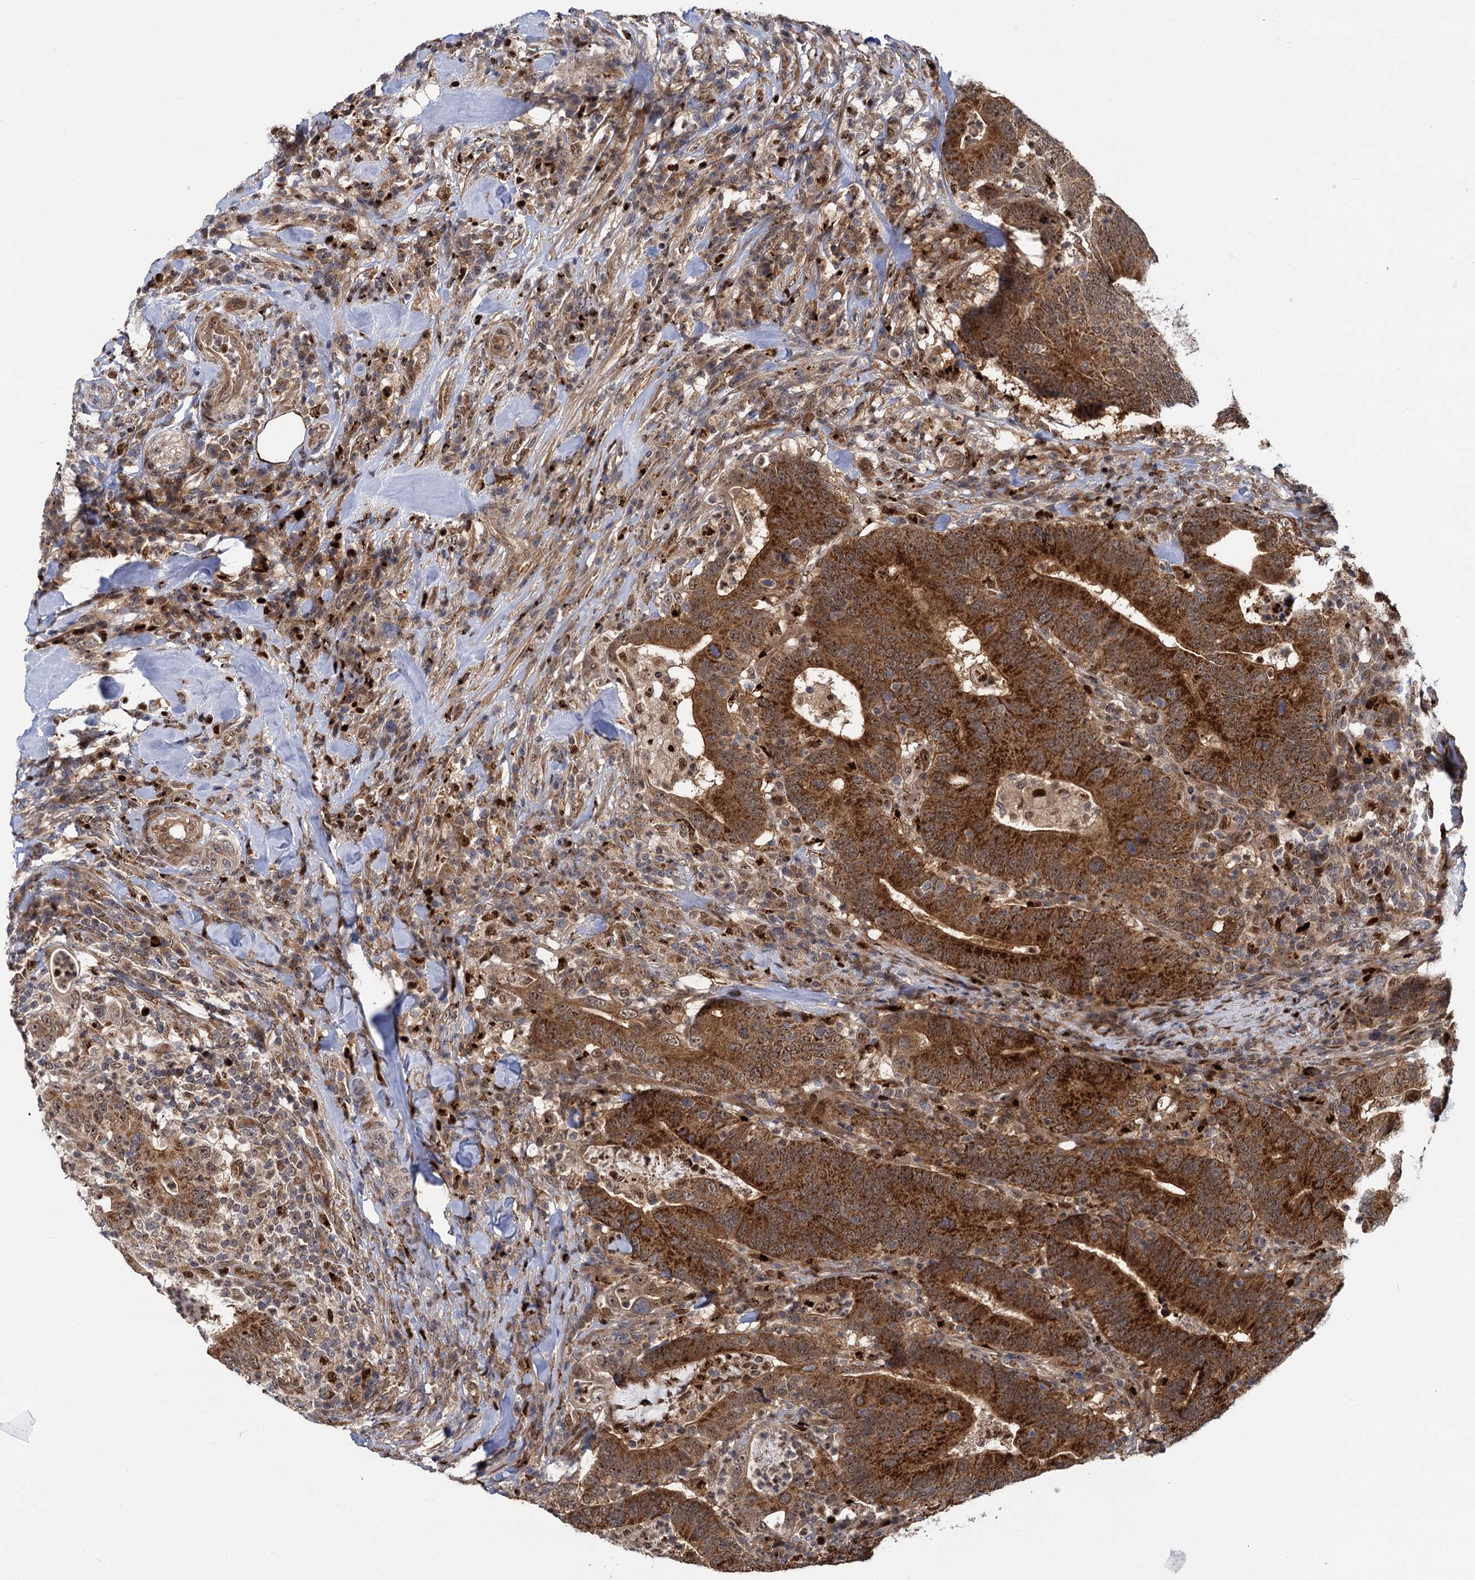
{"staining": {"intensity": "strong", "quantity": ">75%", "location": "cytoplasmic/membranous"}, "tissue": "colorectal cancer", "cell_type": "Tumor cells", "image_type": "cancer", "snomed": [{"axis": "morphology", "description": "Adenocarcinoma, NOS"}, {"axis": "topography", "description": "Colon"}], "caption": "Colorectal cancer stained for a protein demonstrates strong cytoplasmic/membranous positivity in tumor cells.", "gene": "GAL3ST4", "patient": {"sex": "female", "age": 66}}